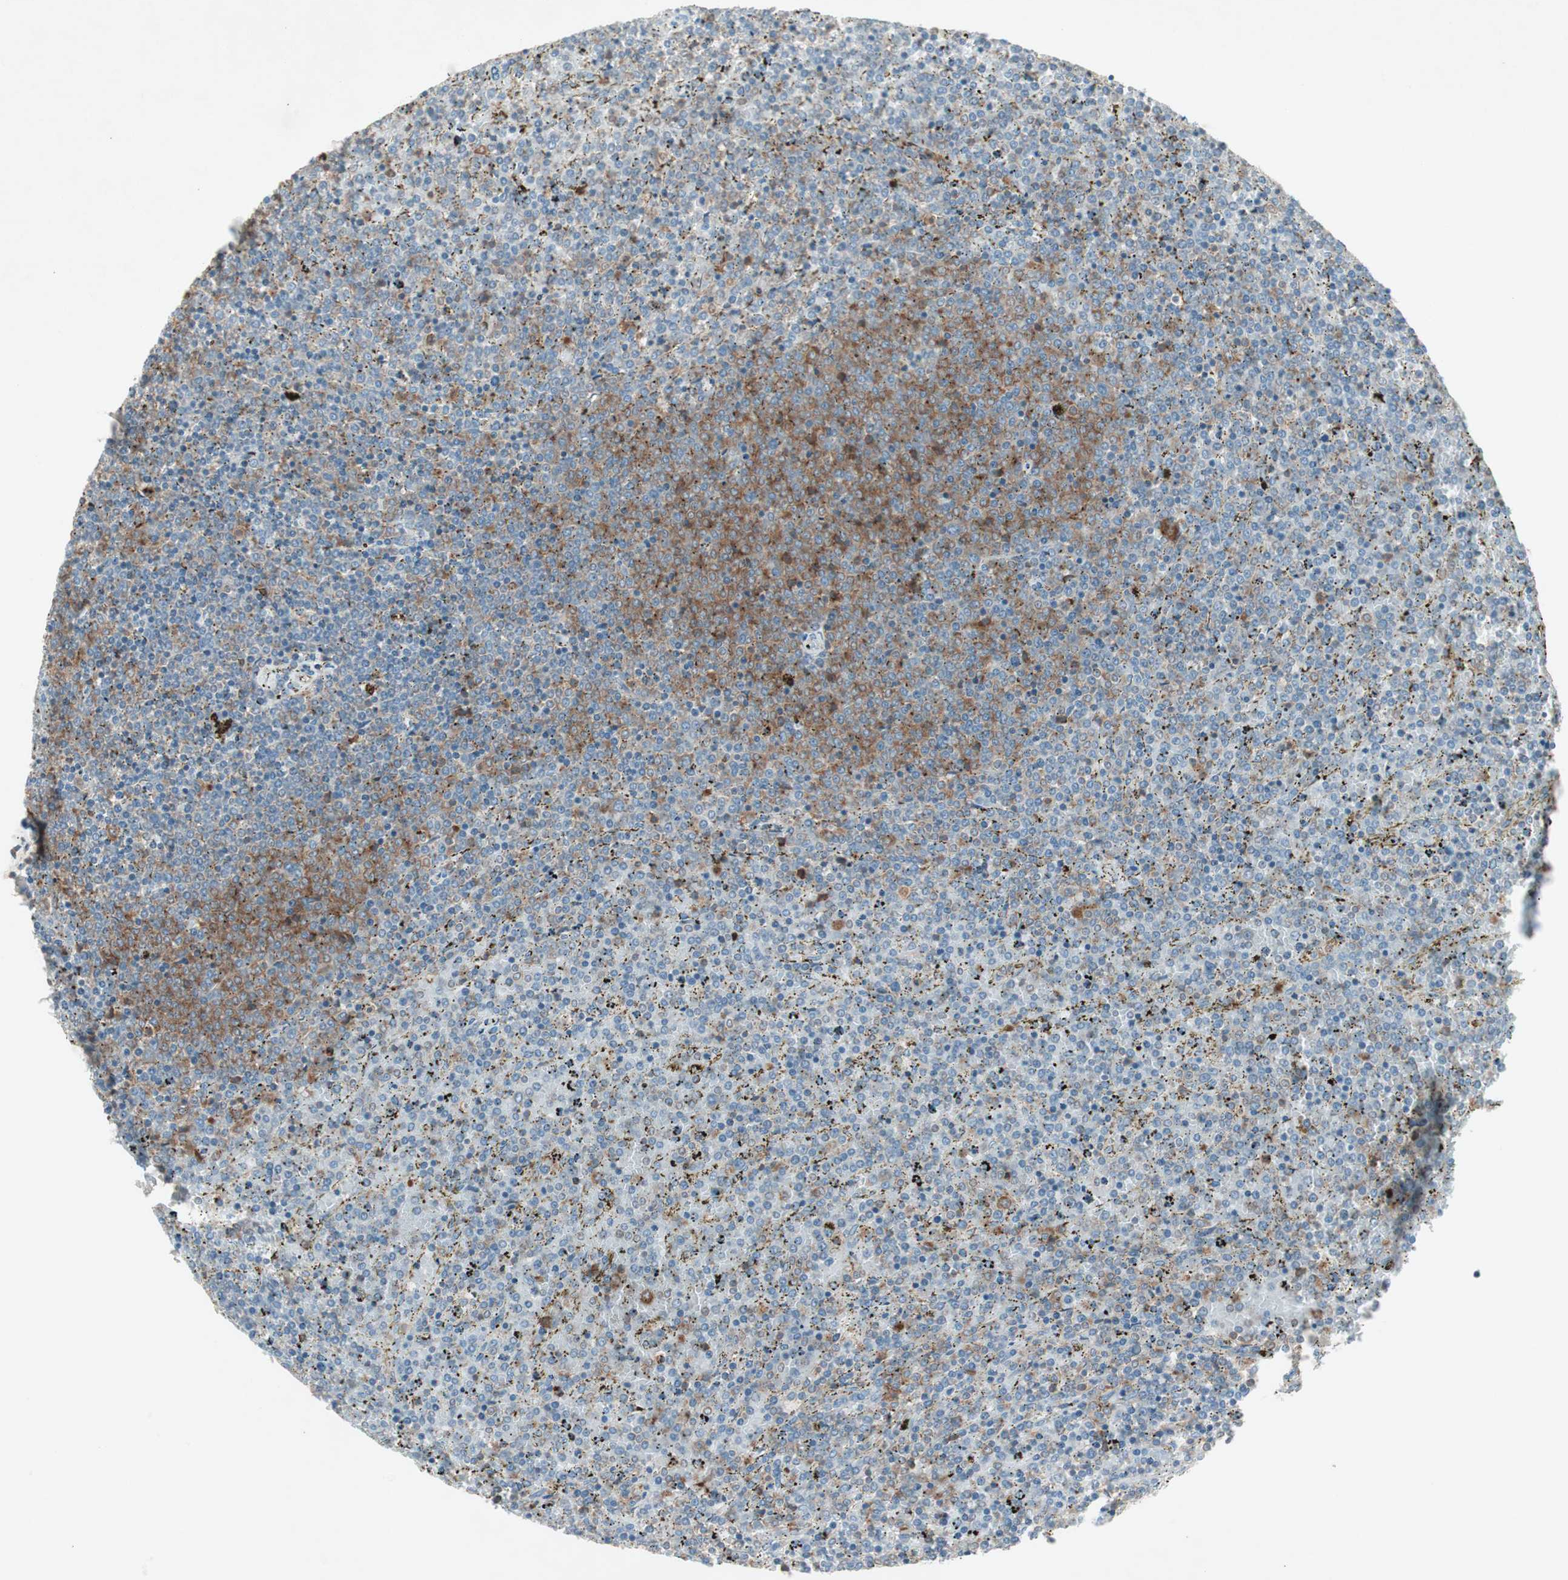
{"staining": {"intensity": "moderate", "quantity": "<25%", "location": "cytoplasmic/membranous"}, "tissue": "lymphoma", "cell_type": "Tumor cells", "image_type": "cancer", "snomed": [{"axis": "morphology", "description": "Malignant lymphoma, non-Hodgkin's type, Low grade"}, {"axis": "topography", "description": "Spleen"}], "caption": "Immunohistochemical staining of human lymphoma demonstrates low levels of moderate cytoplasmic/membranous staining in approximately <25% of tumor cells.", "gene": "RPL23", "patient": {"sex": "female", "age": 77}}